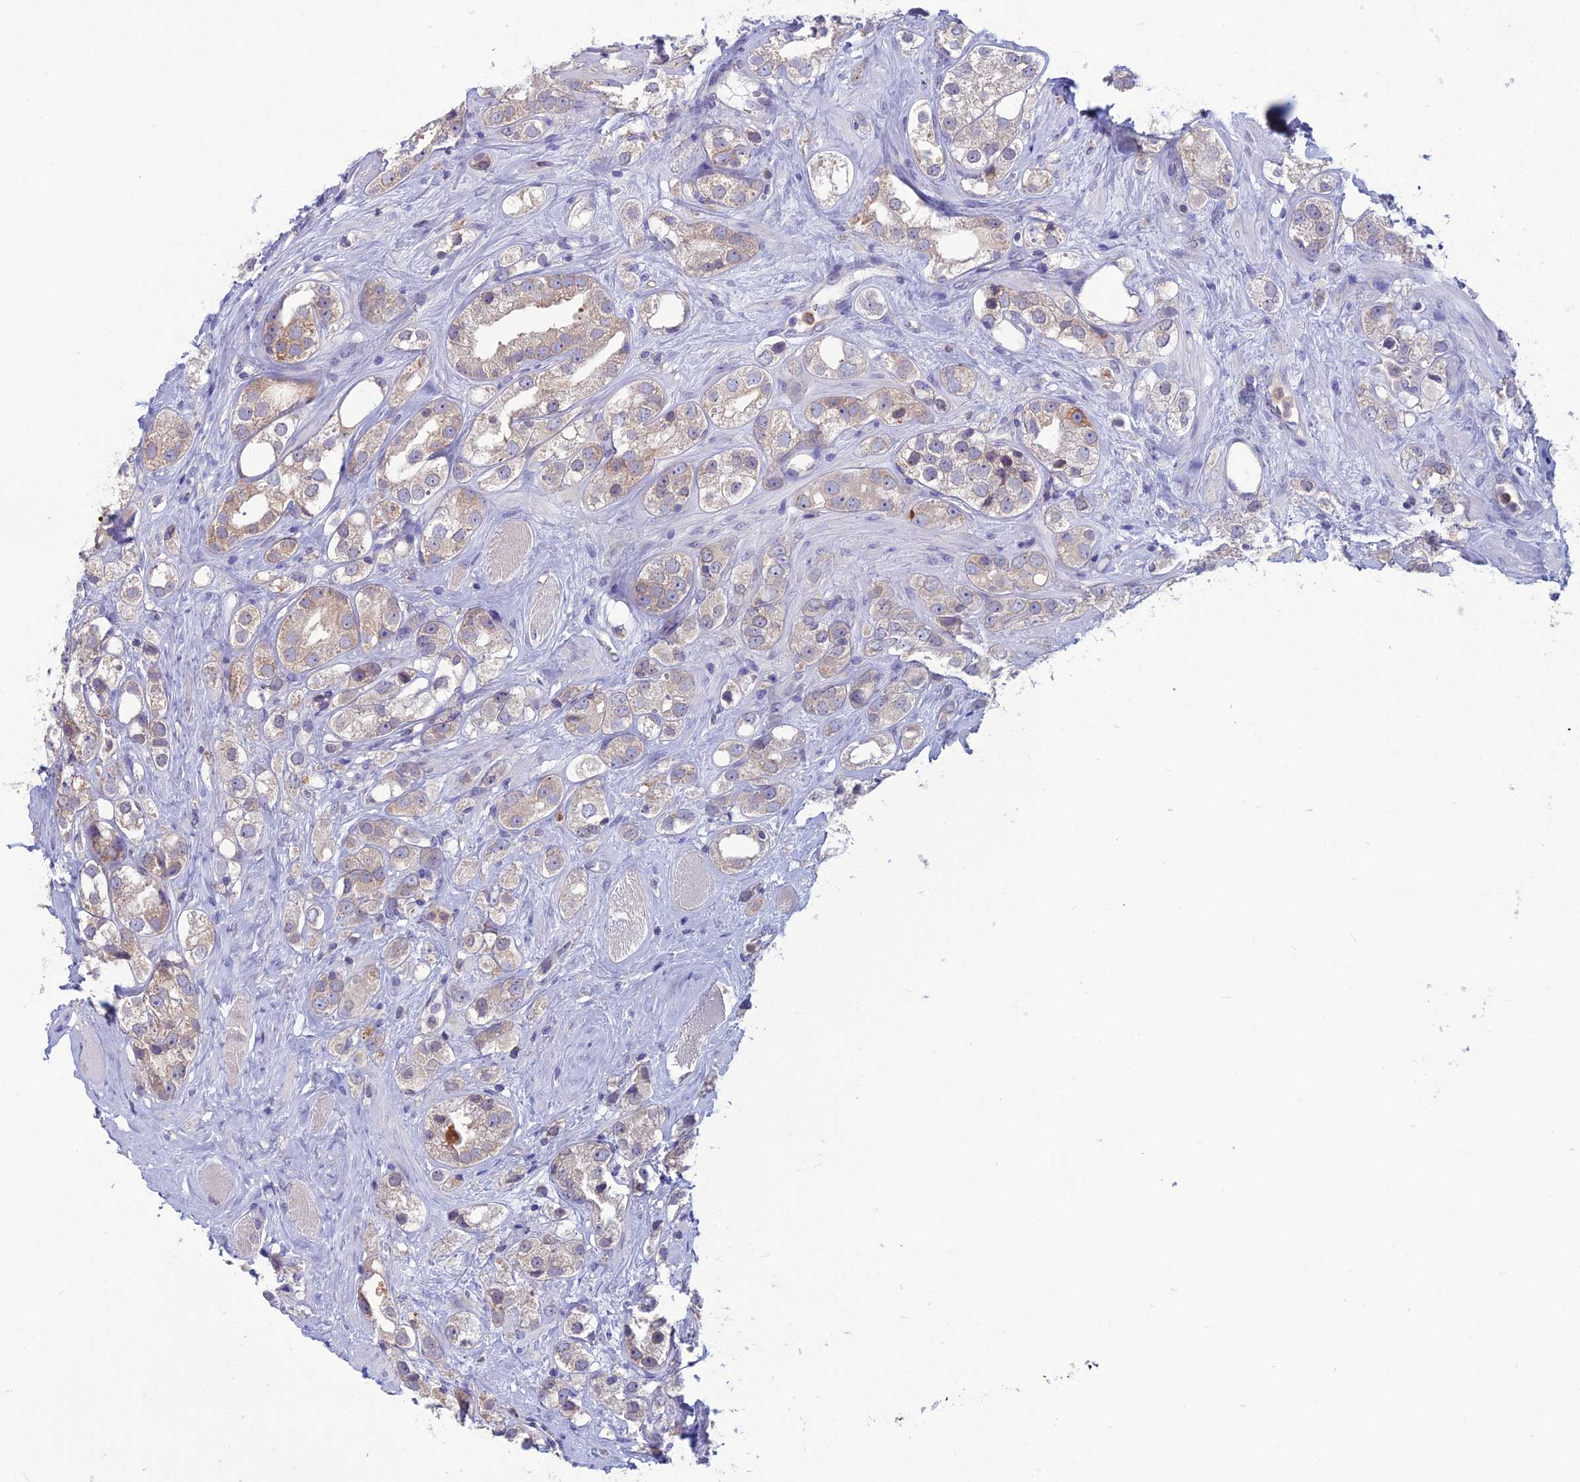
{"staining": {"intensity": "weak", "quantity": "<25%", "location": "cytoplasmic/membranous"}, "tissue": "prostate cancer", "cell_type": "Tumor cells", "image_type": "cancer", "snomed": [{"axis": "morphology", "description": "Adenocarcinoma, NOS"}, {"axis": "topography", "description": "Prostate"}], "caption": "IHC histopathology image of neoplastic tissue: prostate cancer (adenocarcinoma) stained with DAB (3,3'-diaminobenzidine) exhibits no significant protein positivity in tumor cells.", "gene": "WDR46", "patient": {"sex": "male", "age": 79}}